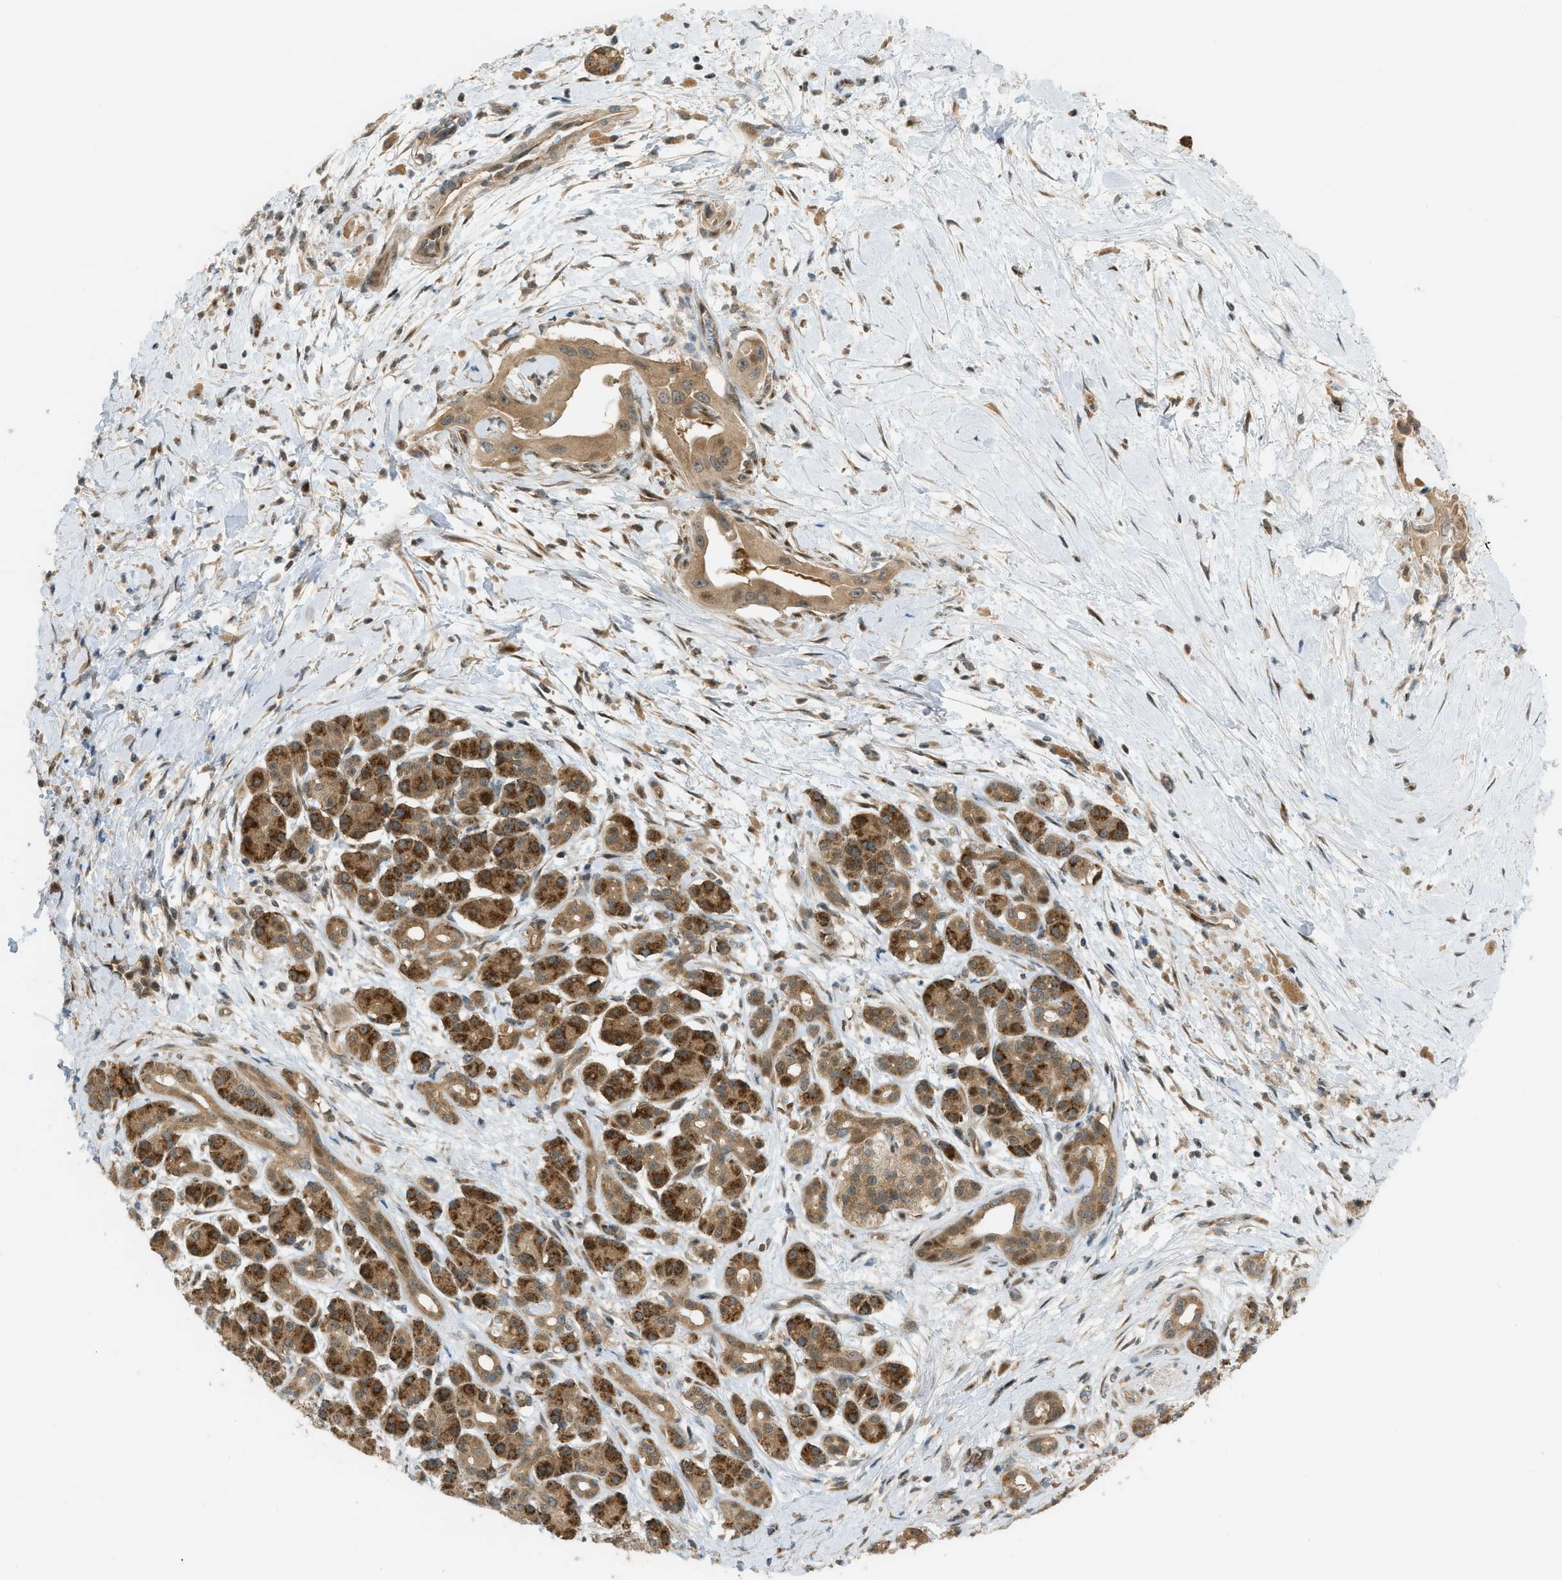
{"staining": {"intensity": "moderate", "quantity": ">75%", "location": "cytoplasmic/membranous,nuclear"}, "tissue": "pancreatic cancer", "cell_type": "Tumor cells", "image_type": "cancer", "snomed": [{"axis": "morphology", "description": "Adenocarcinoma, NOS"}, {"axis": "topography", "description": "Pancreas"}], "caption": "Human adenocarcinoma (pancreatic) stained with a protein marker shows moderate staining in tumor cells.", "gene": "CCDC186", "patient": {"sex": "male", "age": 55}}